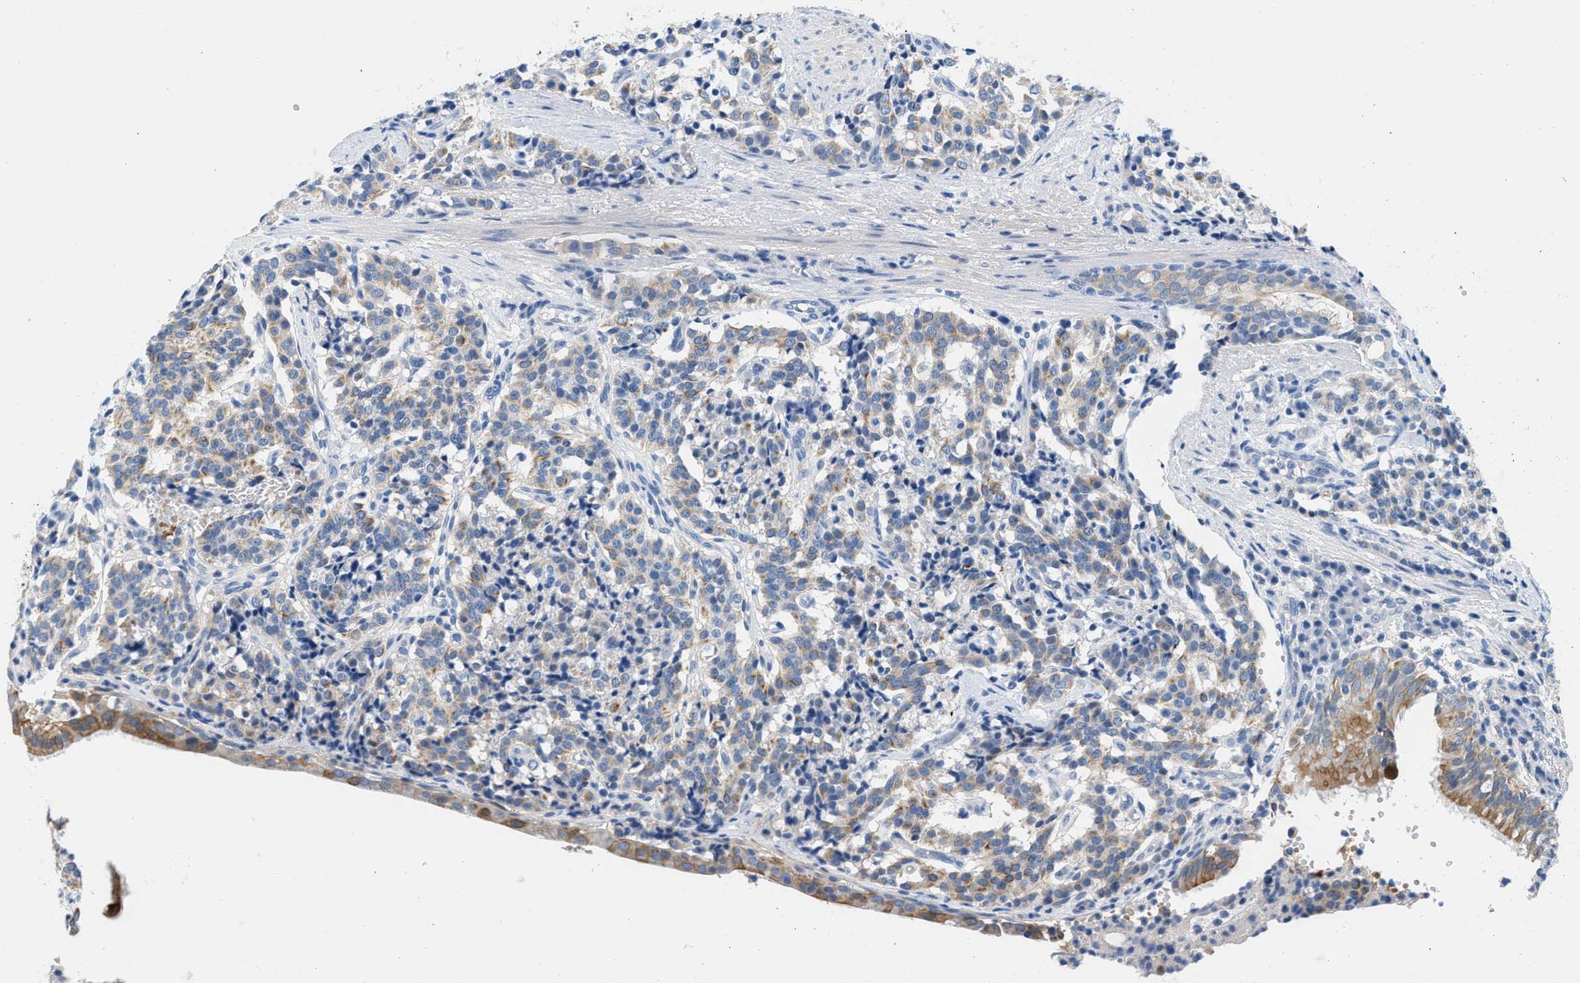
{"staining": {"intensity": "moderate", "quantity": "25%-75%", "location": "cytoplasmic/membranous"}, "tissue": "carcinoid", "cell_type": "Tumor cells", "image_type": "cancer", "snomed": [{"axis": "morphology", "description": "Carcinoid, malignant, NOS"}, {"axis": "topography", "description": "Lung"}], "caption": "Protein staining by immunohistochemistry (IHC) shows moderate cytoplasmic/membranous positivity in approximately 25%-75% of tumor cells in carcinoid.", "gene": "BPGM", "patient": {"sex": "male", "age": 30}}